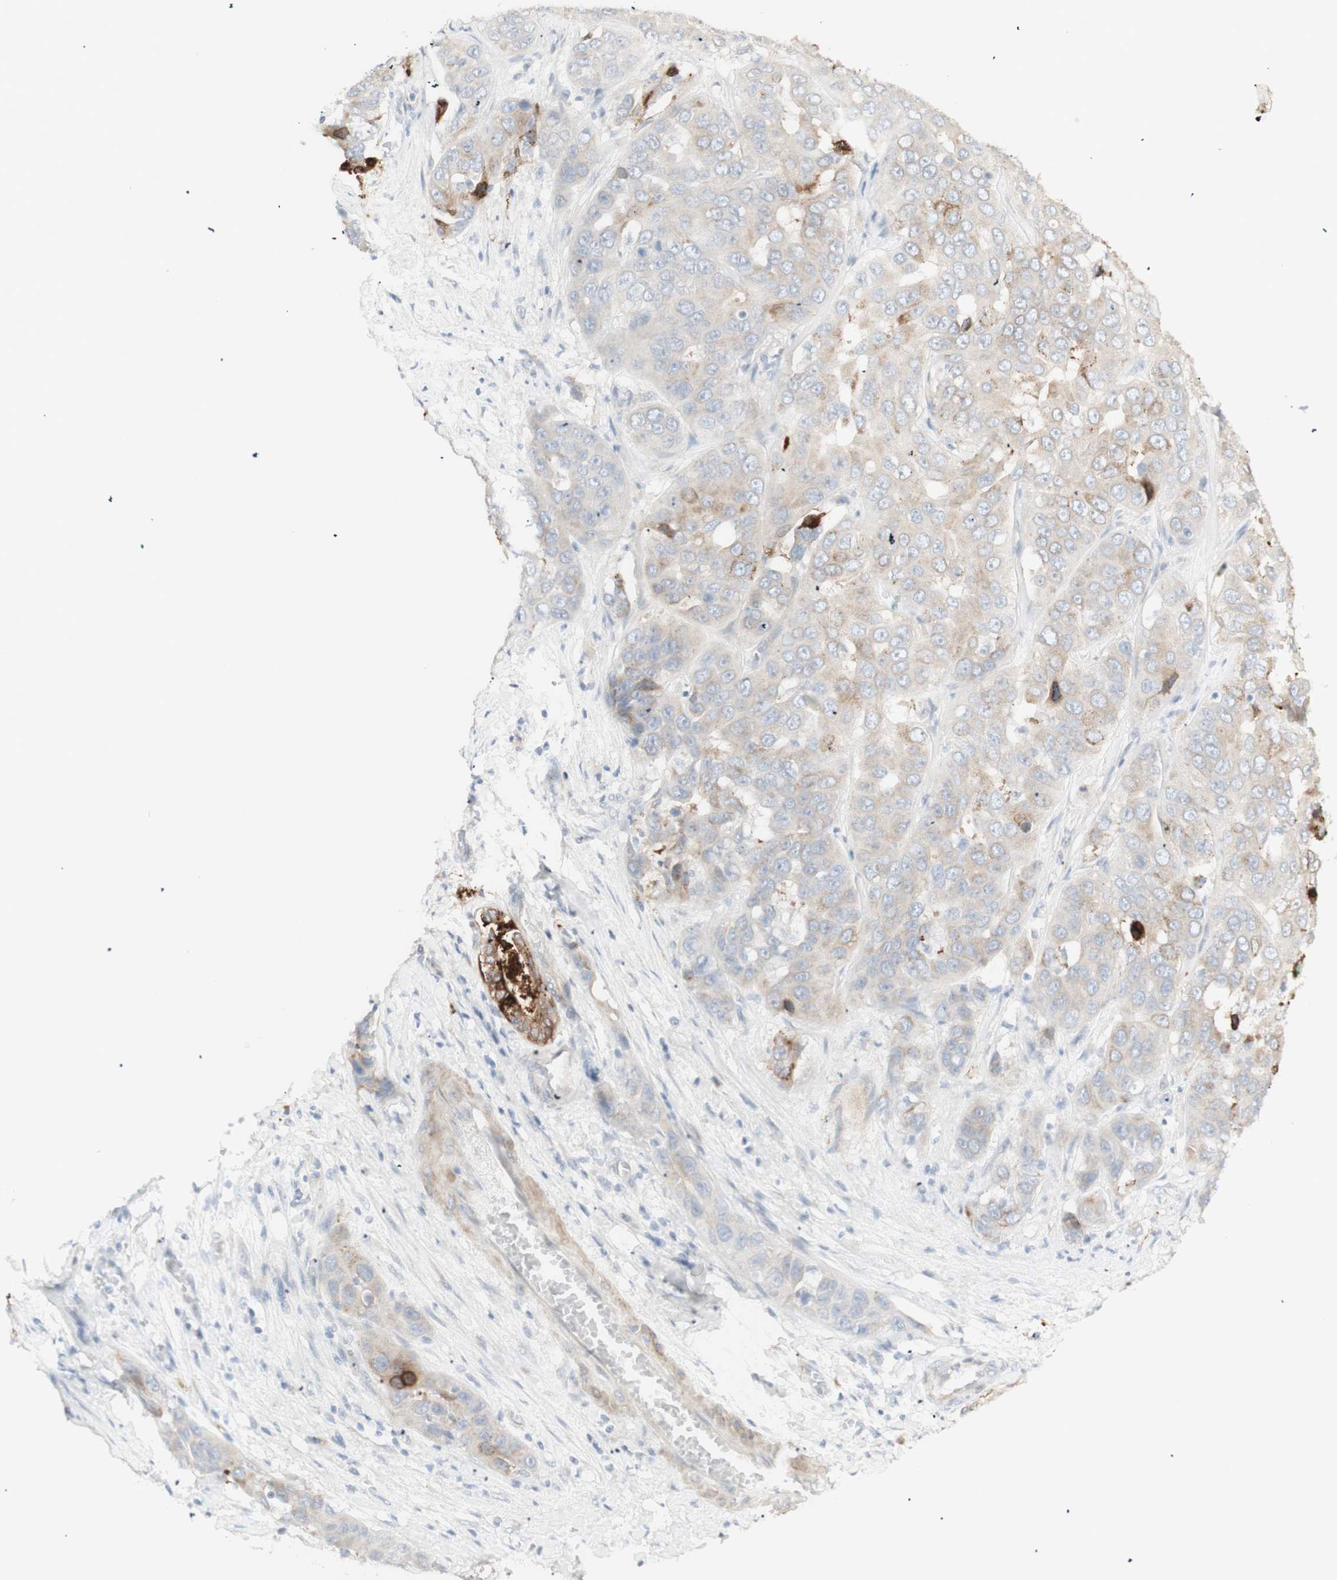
{"staining": {"intensity": "weak", "quantity": "25%-75%", "location": "cytoplasmic/membranous"}, "tissue": "liver cancer", "cell_type": "Tumor cells", "image_type": "cancer", "snomed": [{"axis": "morphology", "description": "Cholangiocarcinoma"}, {"axis": "topography", "description": "Liver"}], "caption": "Weak cytoplasmic/membranous expression for a protein is seen in about 25%-75% of tumor cells of liver cancer (cholangiocarcinoma) using immunohistochemistry.", "gene": "NDST4", "patient": {"sex": "female", "age": 52}}